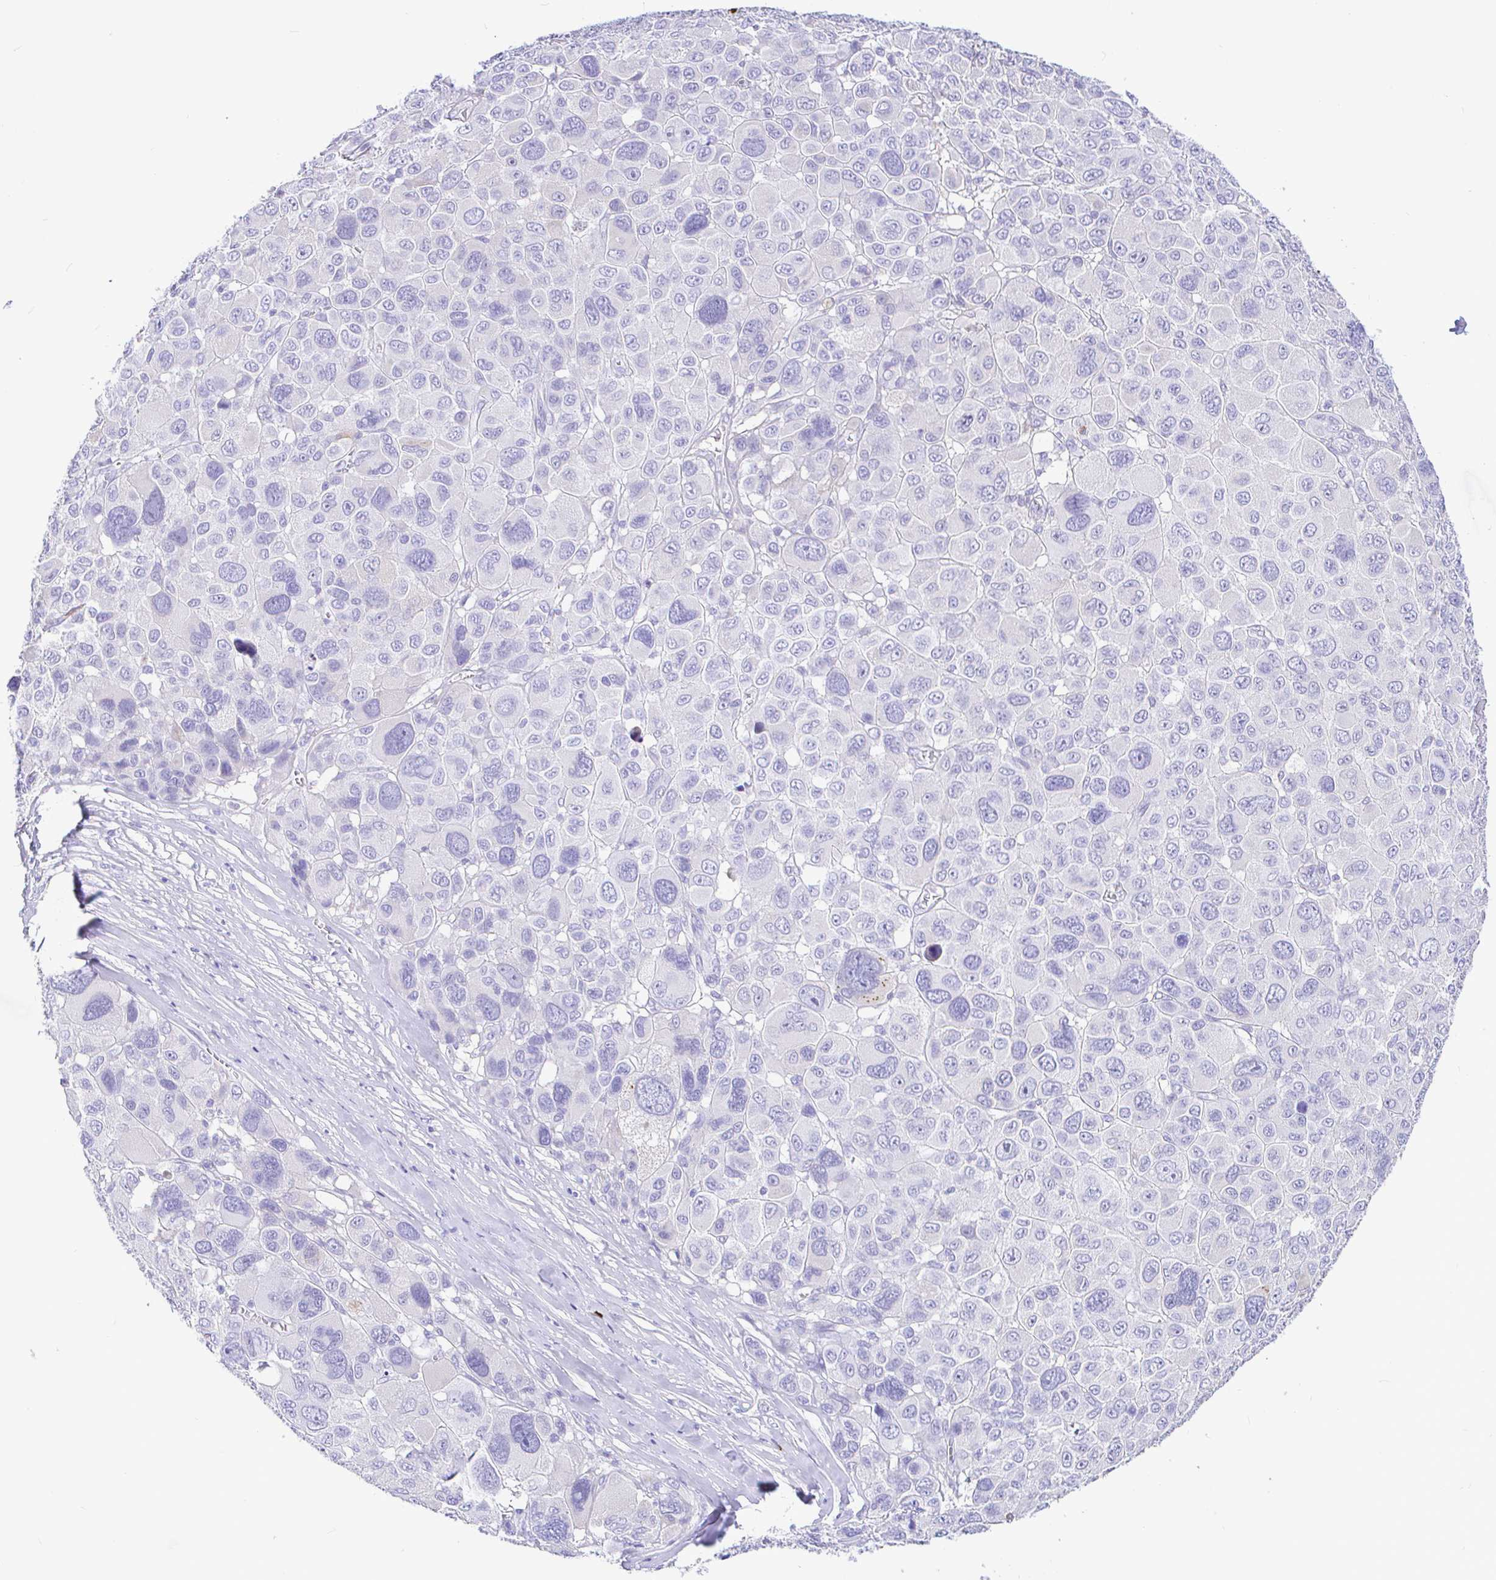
{"staining": {"intensity": "negative", "quantity": "none", "location": "none"}, "tissue": "melanoma", "cell_type": "Tumor cells", "image_type": "cancer", "snomed": [{"axis": "morphology", "description": "Malignant melanoma, NOS"}, {"axis": "topography", "description": "Skin"}], "caption": "Tumor cells are negative for brown protein staining in malignant melanoma. (Brightfield microscopy of DAB immunohistochemistry at high magnification).", "gene": "CCDC62", "patient": {"sex": "female", "age": 66}}